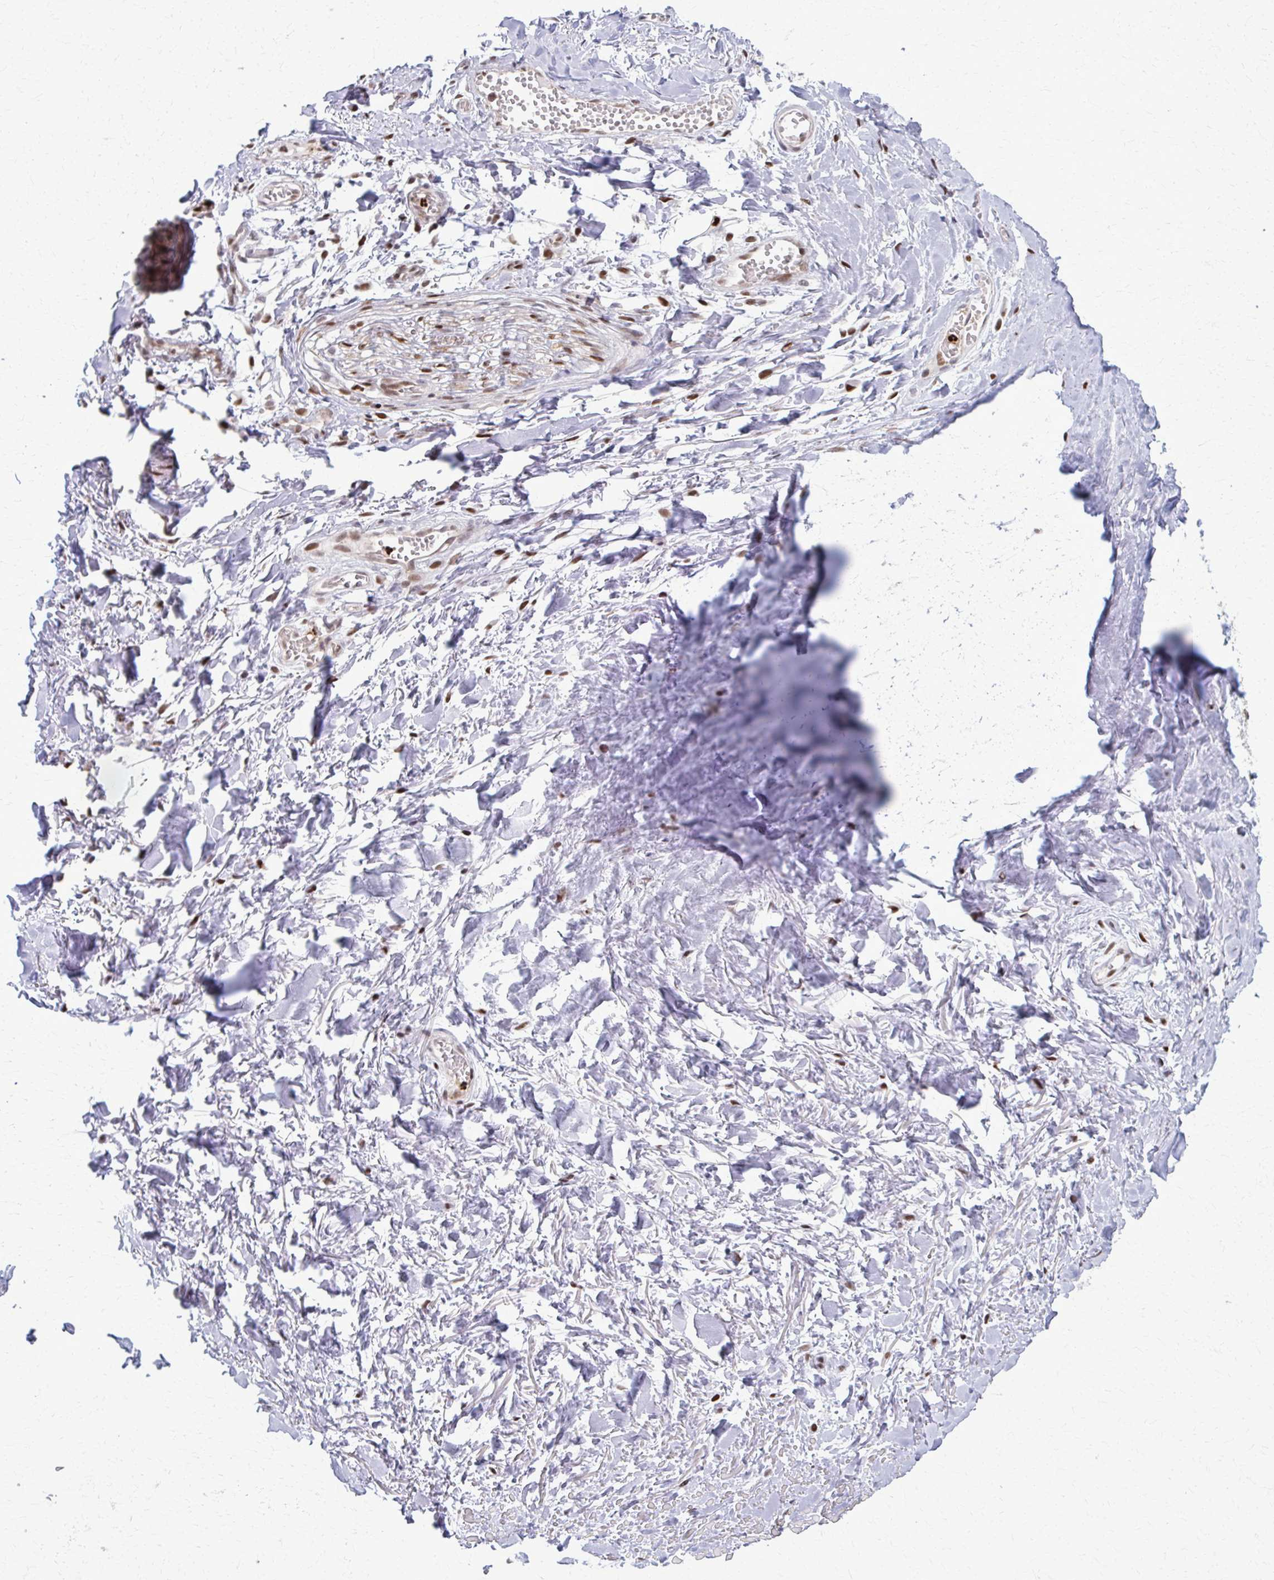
{"staining": {"intensity": "strong", "quantity": ">75%", "location": "nuclear"}, "tissue": "soft tissue", "cell_type": "Chondrocytes", "image_type": "normal", "snomed": [{"axis": "morphology", "description": "Normal tissue, NOS"}, {"axis": "topography", "description": "Cartilage tissue"}, {"axis": "topography", "description": "Nasopharynx"}, {"axis": "topography", "description": "Thyroid gland"}], "caption": "The photomicrograph reveals staining of benign soft tissue, revealing strong nuclear protein staining (brown color) within chondrocytes. (DAB = brown stain, brightfield microscopy at high magnification).", "gene": "ZNF559", "patient": {"sex": "male", "age": 63}}